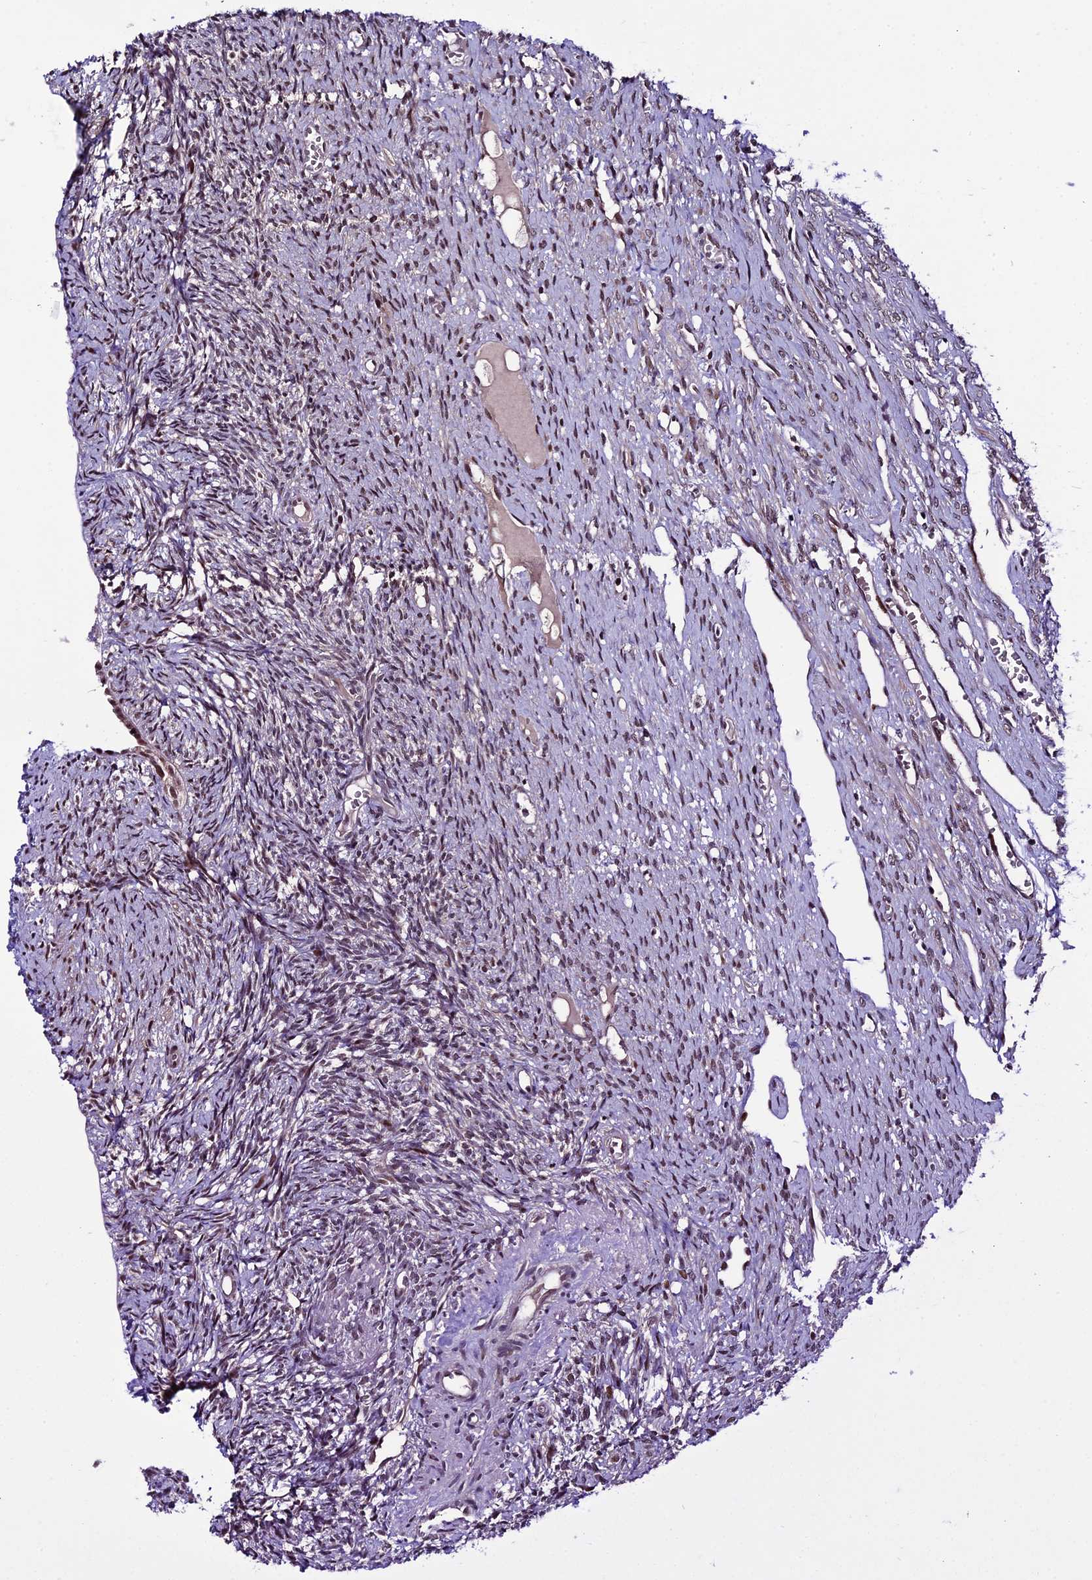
{"staining": {"intensity": "moderate", "quantity": "<25%", "location": "nuclear"}, "tissue": "ovary", "cell_type": "Ovarian stroma cells", "image_type": "normal", "snomed": [{"axis": "morphology", "description": "Normal tissue, NOS"}, {"axis": "topography", "description": "Ovary"}], "caption": "This photomicrograph demonstrates normal ovary stained with IHC to label a protein in brown. The nuclear of ovarian stroma cells show moderate positivity for the protein. Nuclei are counter-stained blue.", "gene": "TCP11L2", "patient": {"sex": "female", "age": 51}}